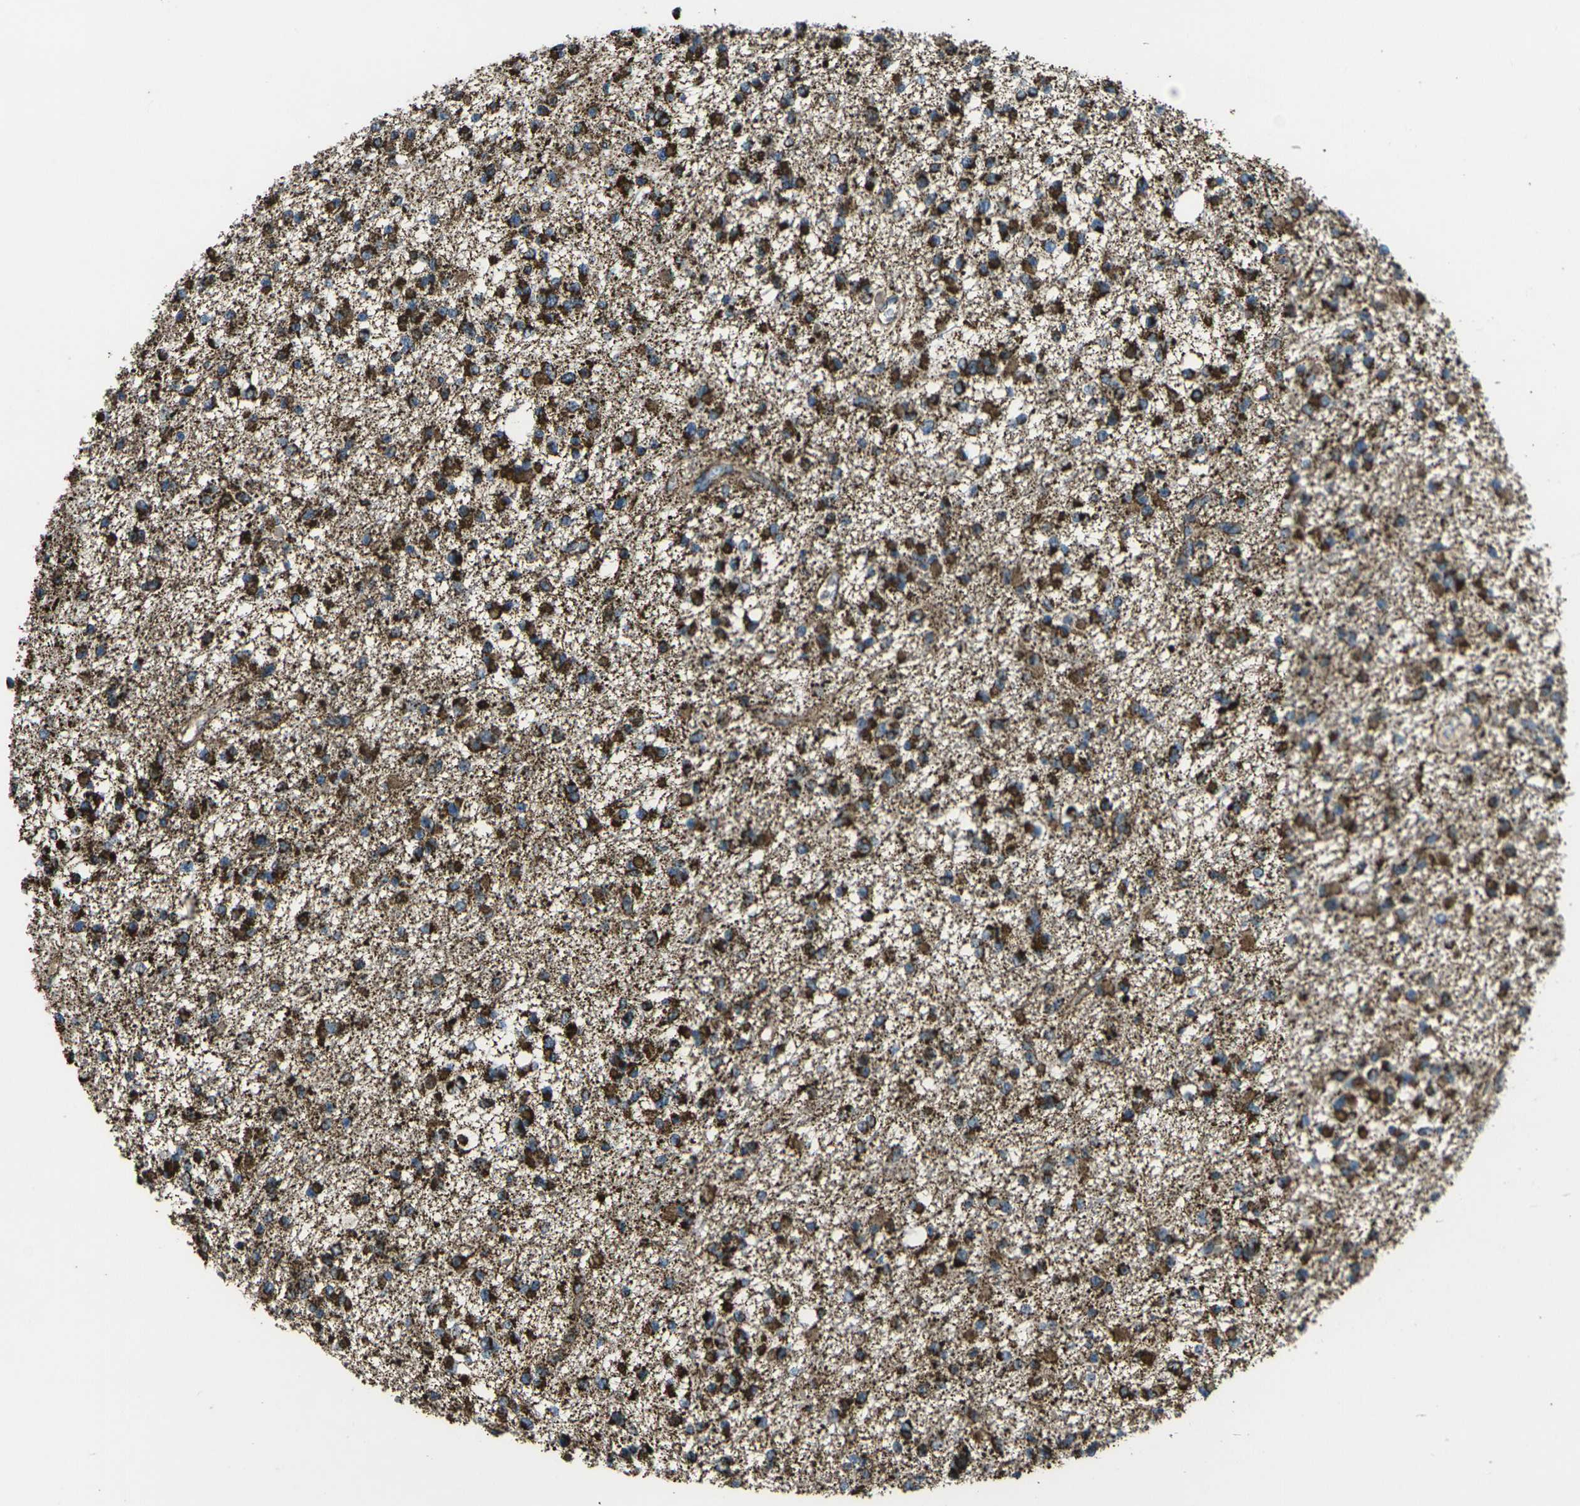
{"staining": {"intensity": "strong", "quantity": ">75%", "location": "cytoplasmic/membranous"}, "tissue": "glioma", "cell_type": "Tumor cells", "image_type": "cancer", "snomed": [{"axis": "morphology", "description": "Glioma, malignant, Low grade"}, {"axis": "topography", "description": "Brain"}], "caption": "The image shows a brown stain indicating the presence of a protein in the cytoplasmic/membranous of tumor cells in glioma. Immunohistochemistry stains the protein of interest in brown and the nuclei are stained blue.", "gene": "KLHL5", "patient": {"sex": "female", "age": 22}}